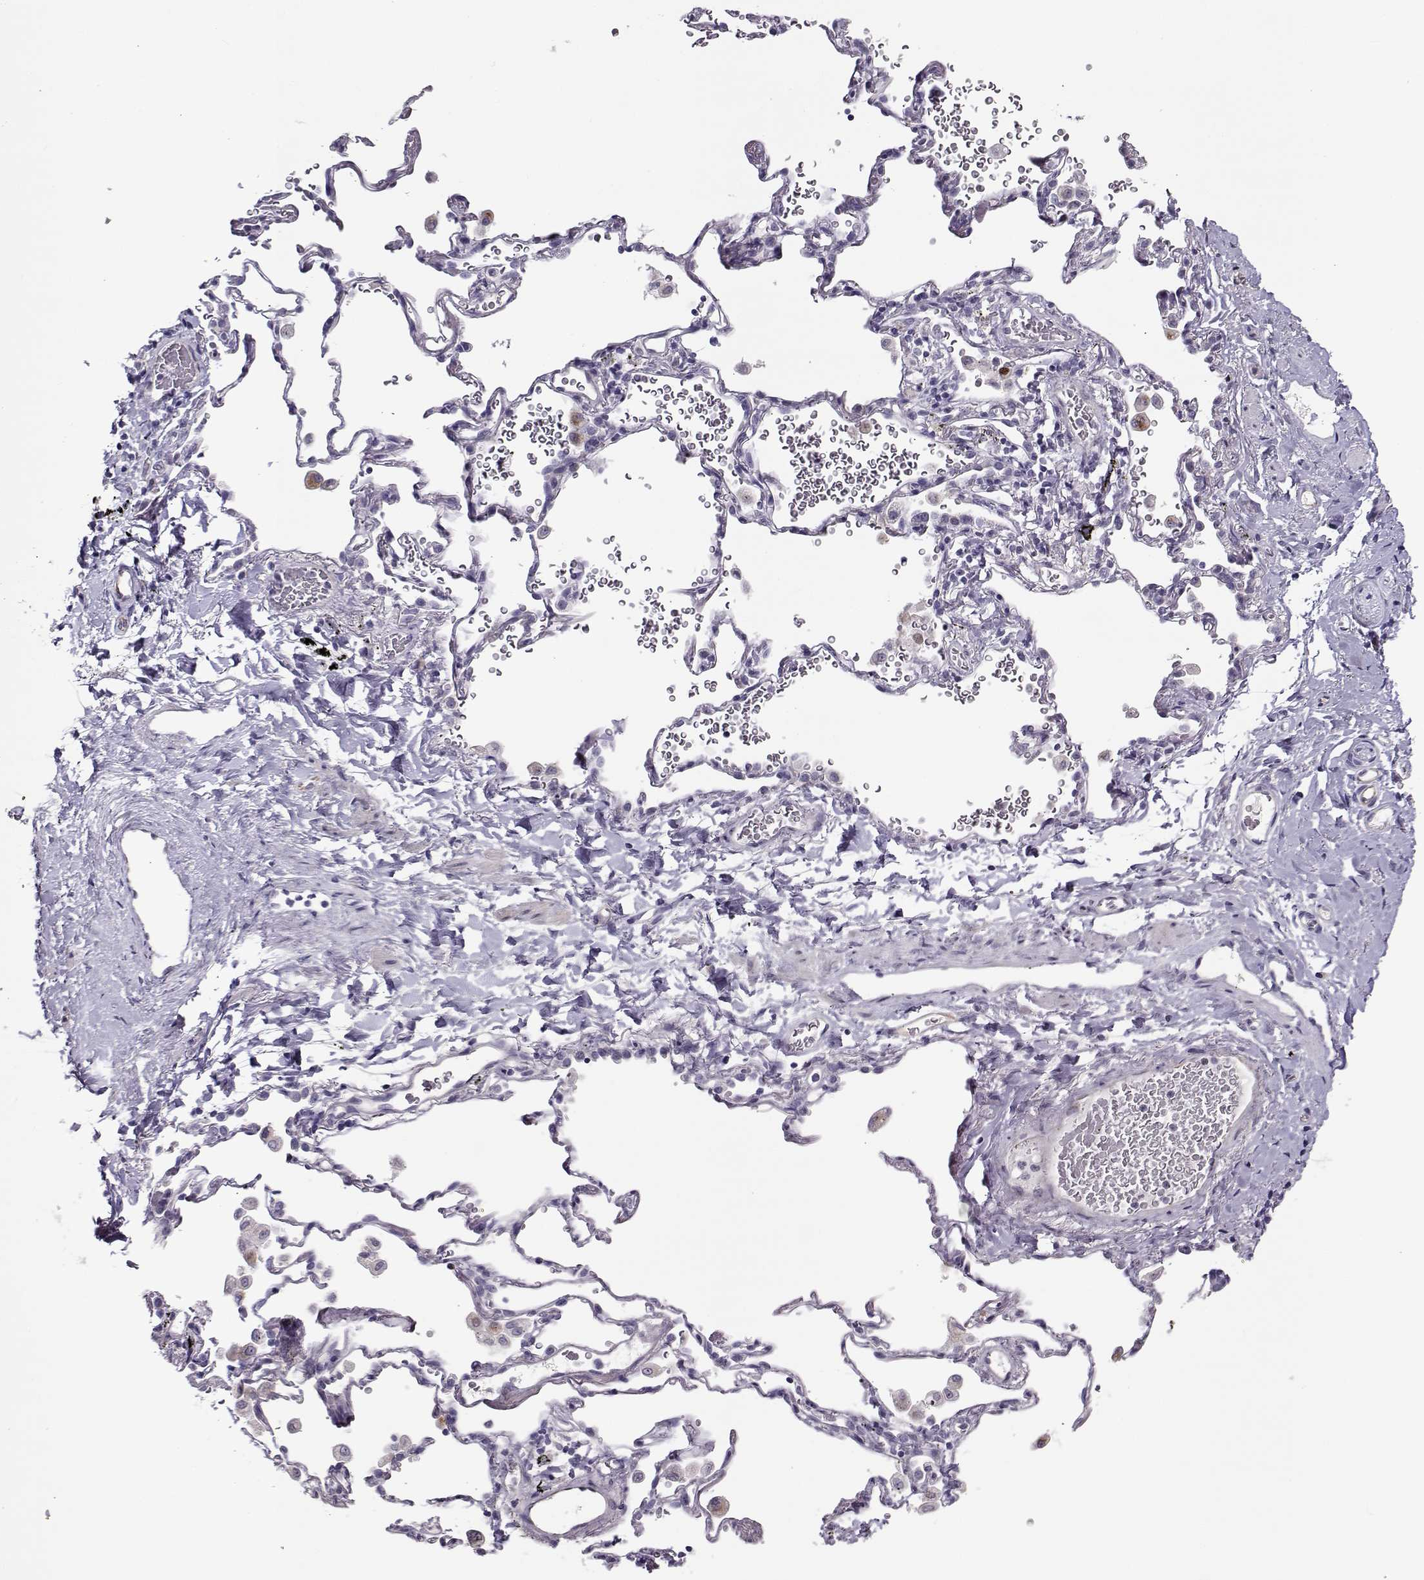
{"staining": {"intensity": "negative", "quantity": "none", "location": "none"}, "tissue": "soft tissue", "cell_type": "Fibroblasts", "image_type": "normal", "snomed": [{"axis": "morphology", "description": "Normal tissue, NOS"}, {"axis": "morphology", "description": "Adenocarcinoma, NOS"}, {"axis": "topography", "description": "Cartilage tissue"}, {"axis": "topography", "description": "Lung"}], "caption": "This is an immunohistochemistry (IHC) histopathology image of unremarkable soft tissue. There is no positivity in fibroblasts.", "gene": "NPW", "patient": {"sex": "male", "age": 59}}